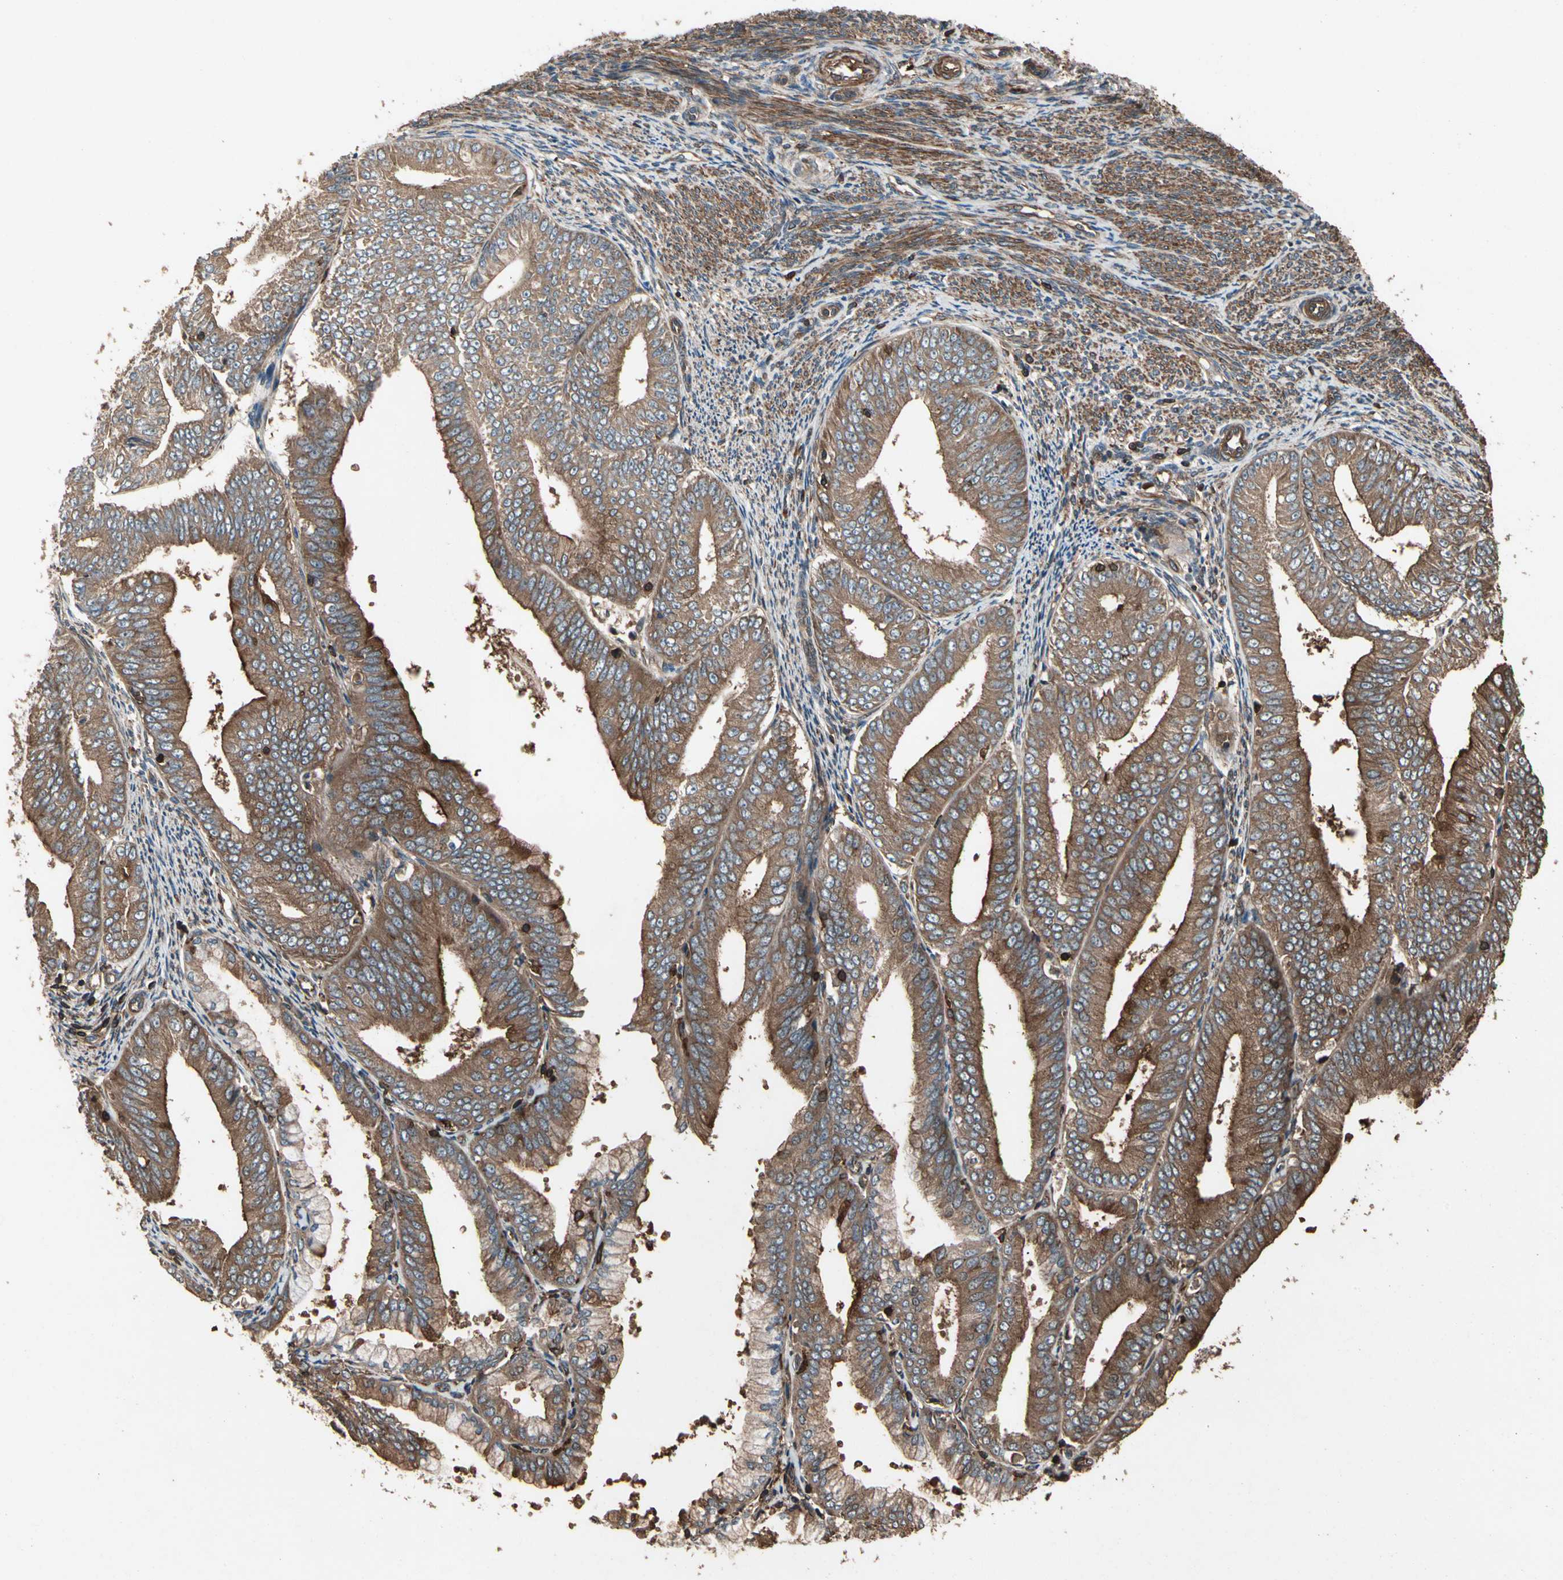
{"staining": {"intensity": "moderate", "quantity": ">75%", "location": "cytoplasmic/membranous"}, "tissue": "endometrial cancer", "cell_type": "Tumor cells", "image_type": "cancer", "snomed": [{"axis": "morphology", "description": "Adenocarcinoma, NOS"}, {"axis": "topography", "description": "Endometrium"}], "caption": "This is a micrograph of immunohistochemistry (IHC) staining of endometrial adenocarcinoma, which shows moderate expression in the cytoplasmic/membranous of tumor cells.", "gene": "AGBL2", "patient": {"sex": "female", "age": 63}}